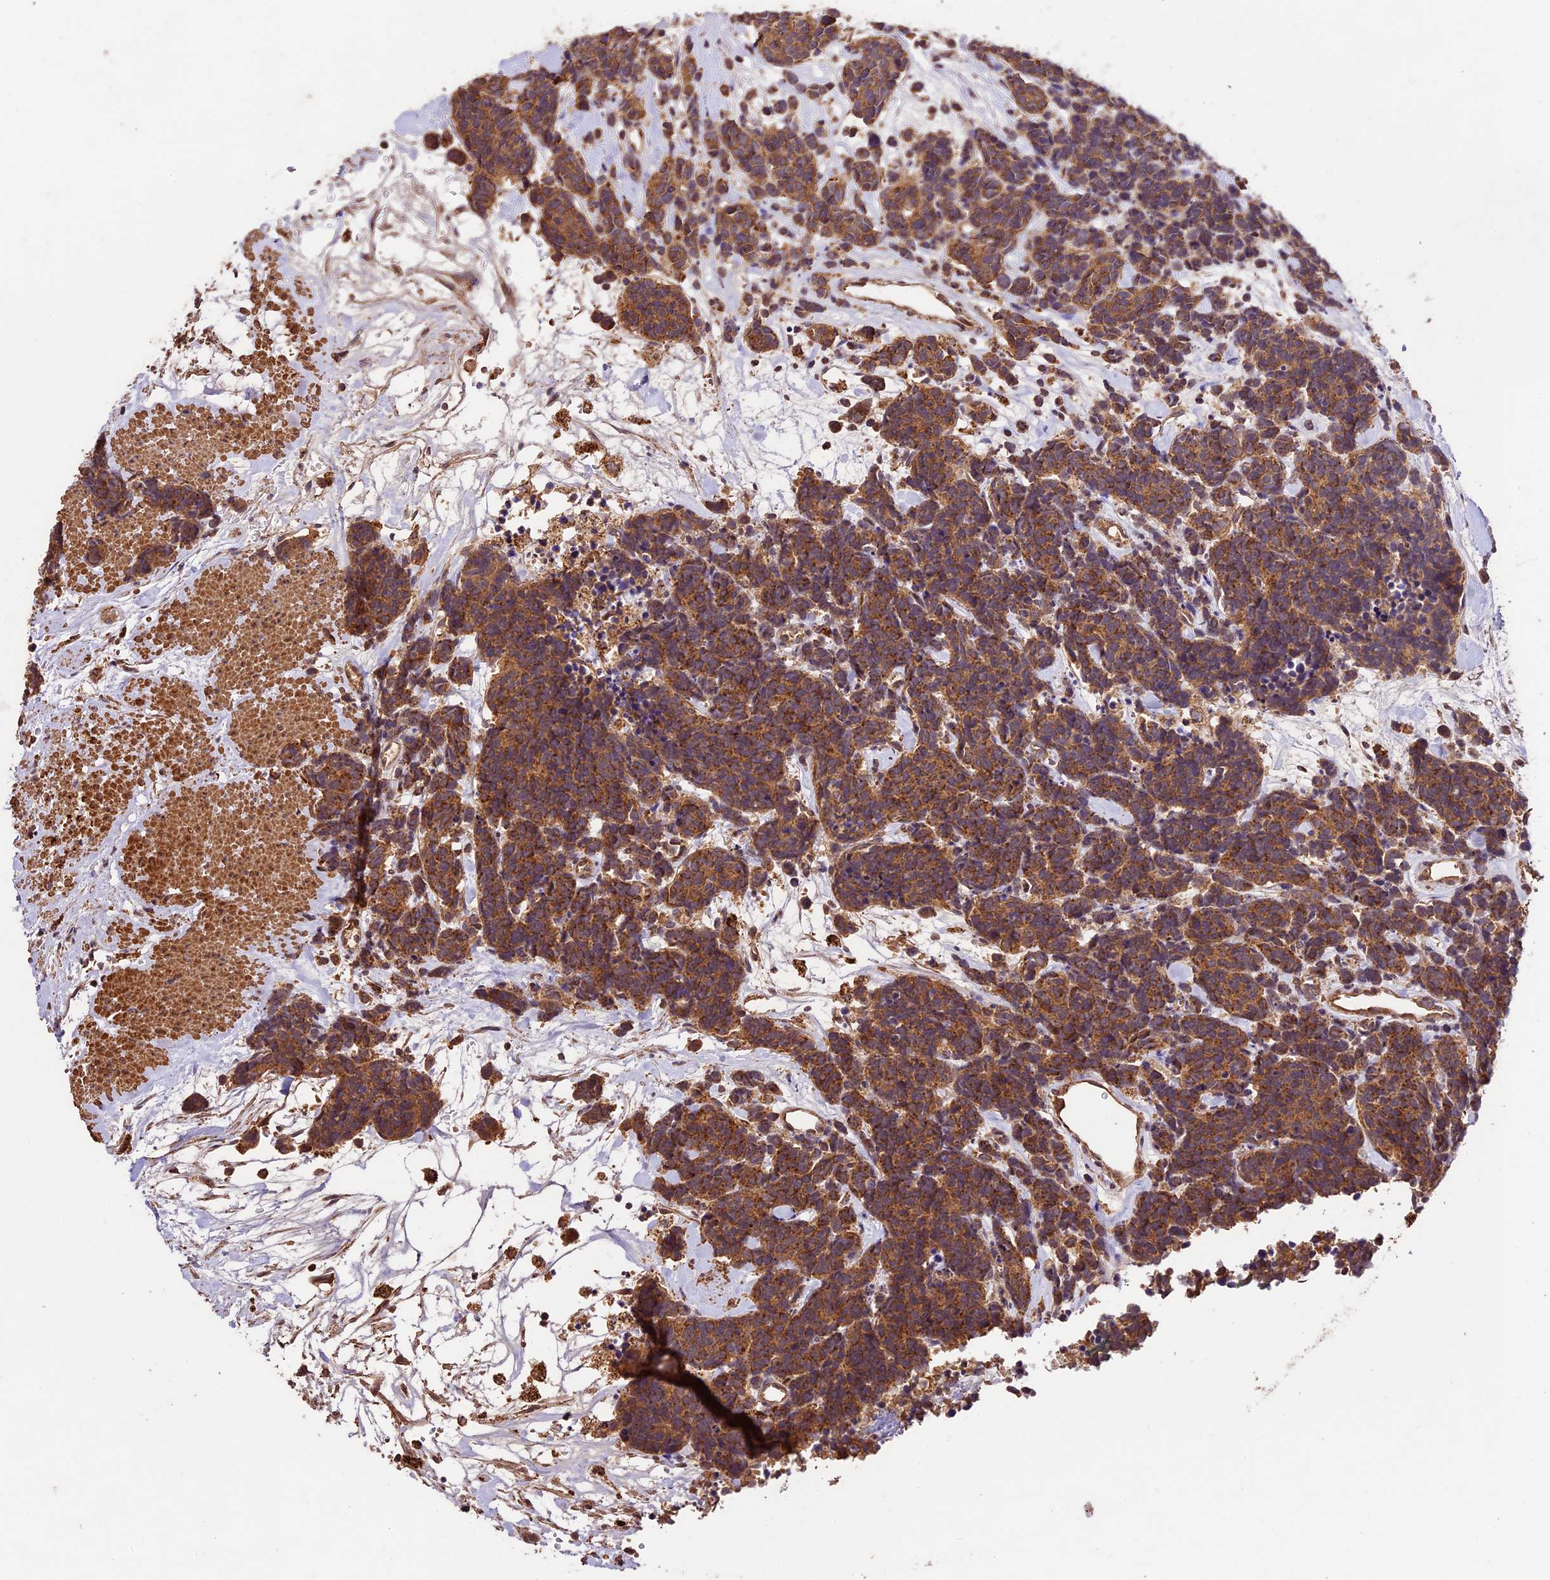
{"staining": {"intensity": "moderate", "quantity": ">75%", "location": "cytoplasmic/membranous"}, "tissue": "carcinoid", "cell_type": "Tumor cells", "image_type": "cancer", "snomed": [{"axis": "morphology", "description": "Carcinoma, NOS"}, {"axis": "morphology", "description": "Carcinoid, malignant, NOS"}, {"axis": "topography", "description": "Urinary bladder"}], "caption": "The immunohistochemical stain labels moderate cytoplasmic/membranous positivity in tumor cells of carcinoid tissue. The staining was performed using DAB (3,3'-diaminobenzidine), with brown indicating positive protein expression. Nuclei are stained blue with hematoxylin.", "gene": "CRLF1", "patient": {"sex": "male", "age": 57}}